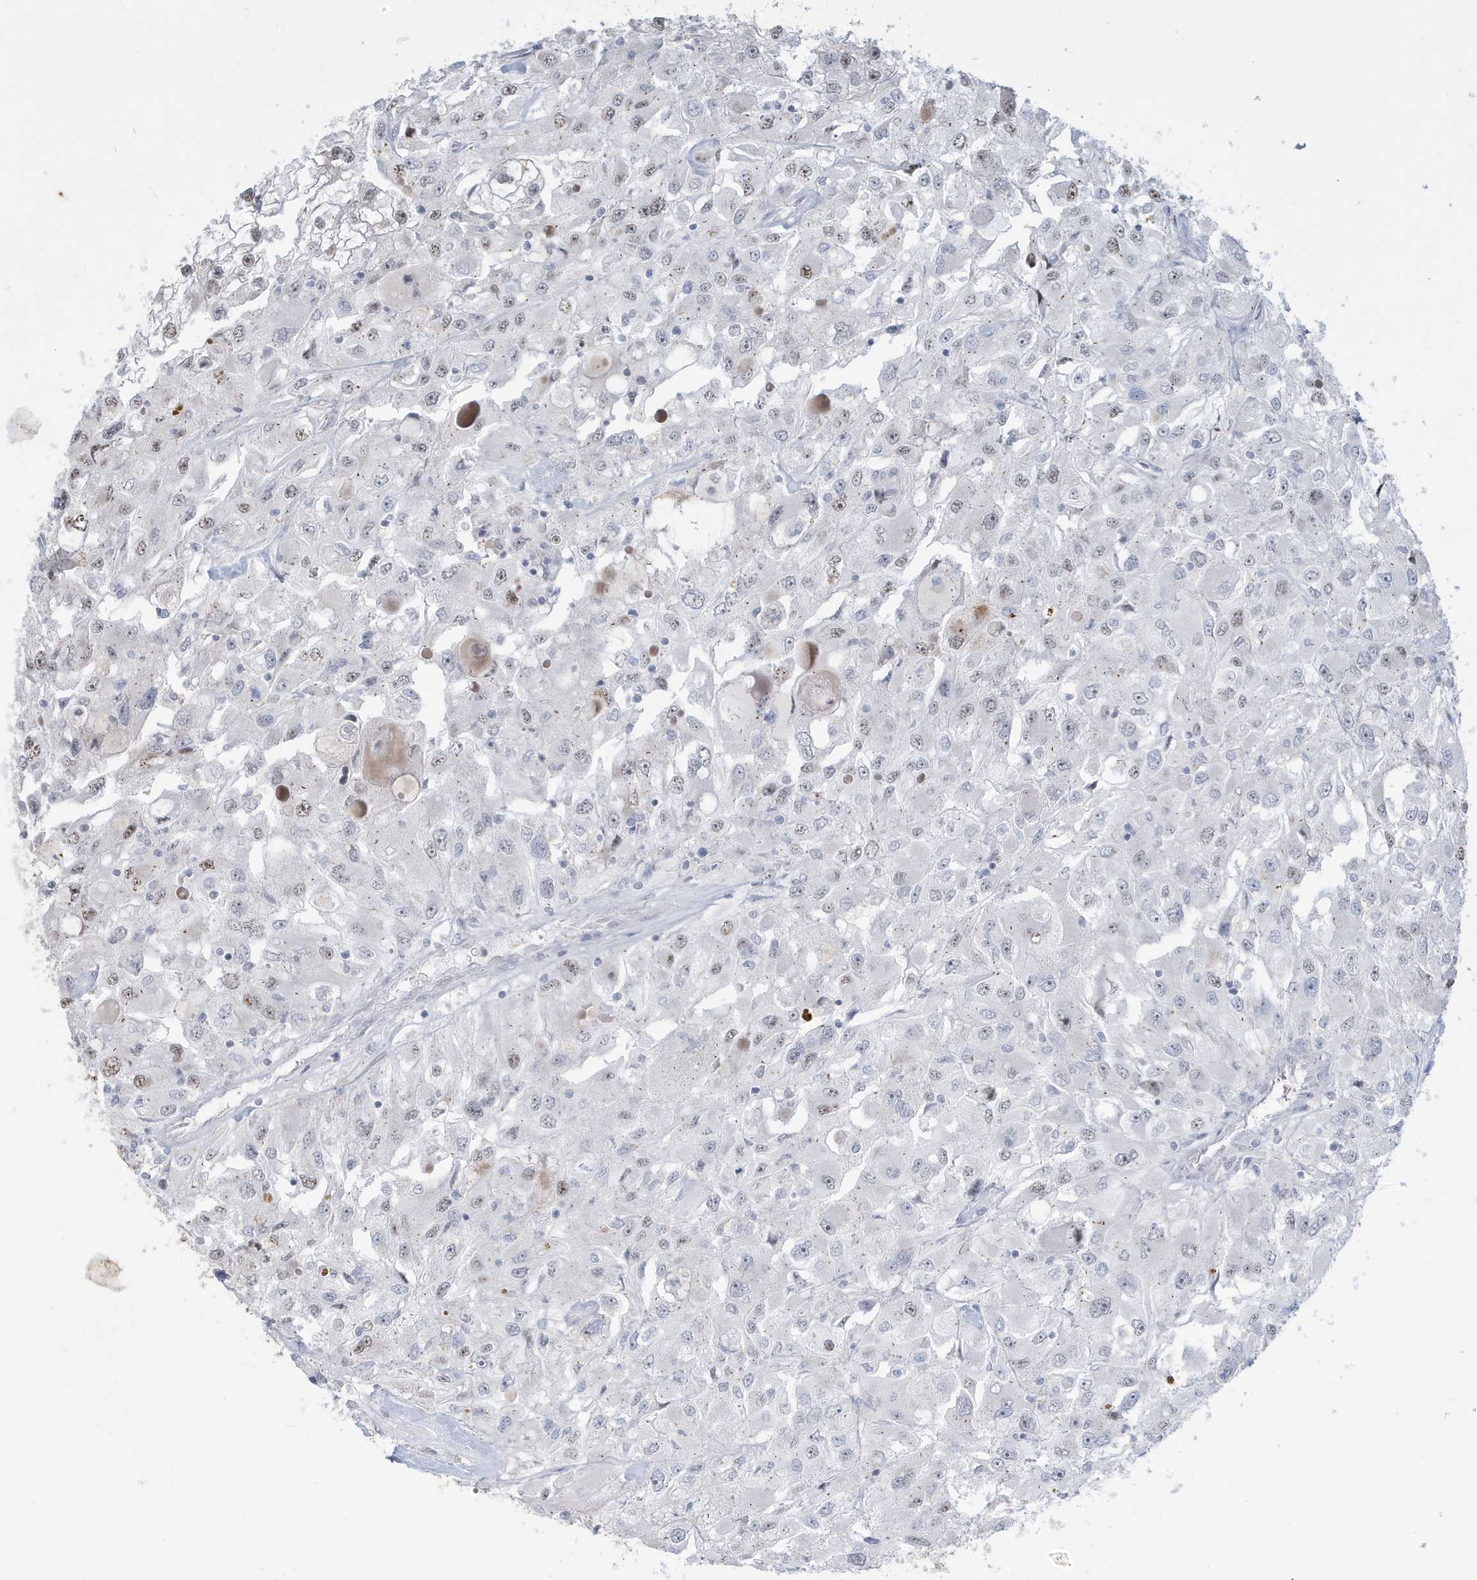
{"staining": {"intensity": "moderate", "quantity": "25%-75%", "location": "cytoplasmic/membranous,nuclear"}, "tissue": "renal cancer", "cell_type": "Tumor cells", "image_type": "cancer", "snomed": [{"axis": "morphology", "description": "Adenocarcinoma, NOS"}, {"axis": "topography", "description": "Kidney"}], "caption": "The photomicrograph exhibits immunohistochemical staining of renal cancer. There is moderate cytoplasmic/membranous and nuclear positivity is seen in about 25%-75% of tumor cells.", "gene": "FNDC1", "patient": {"sex": "female", "age": 52}}